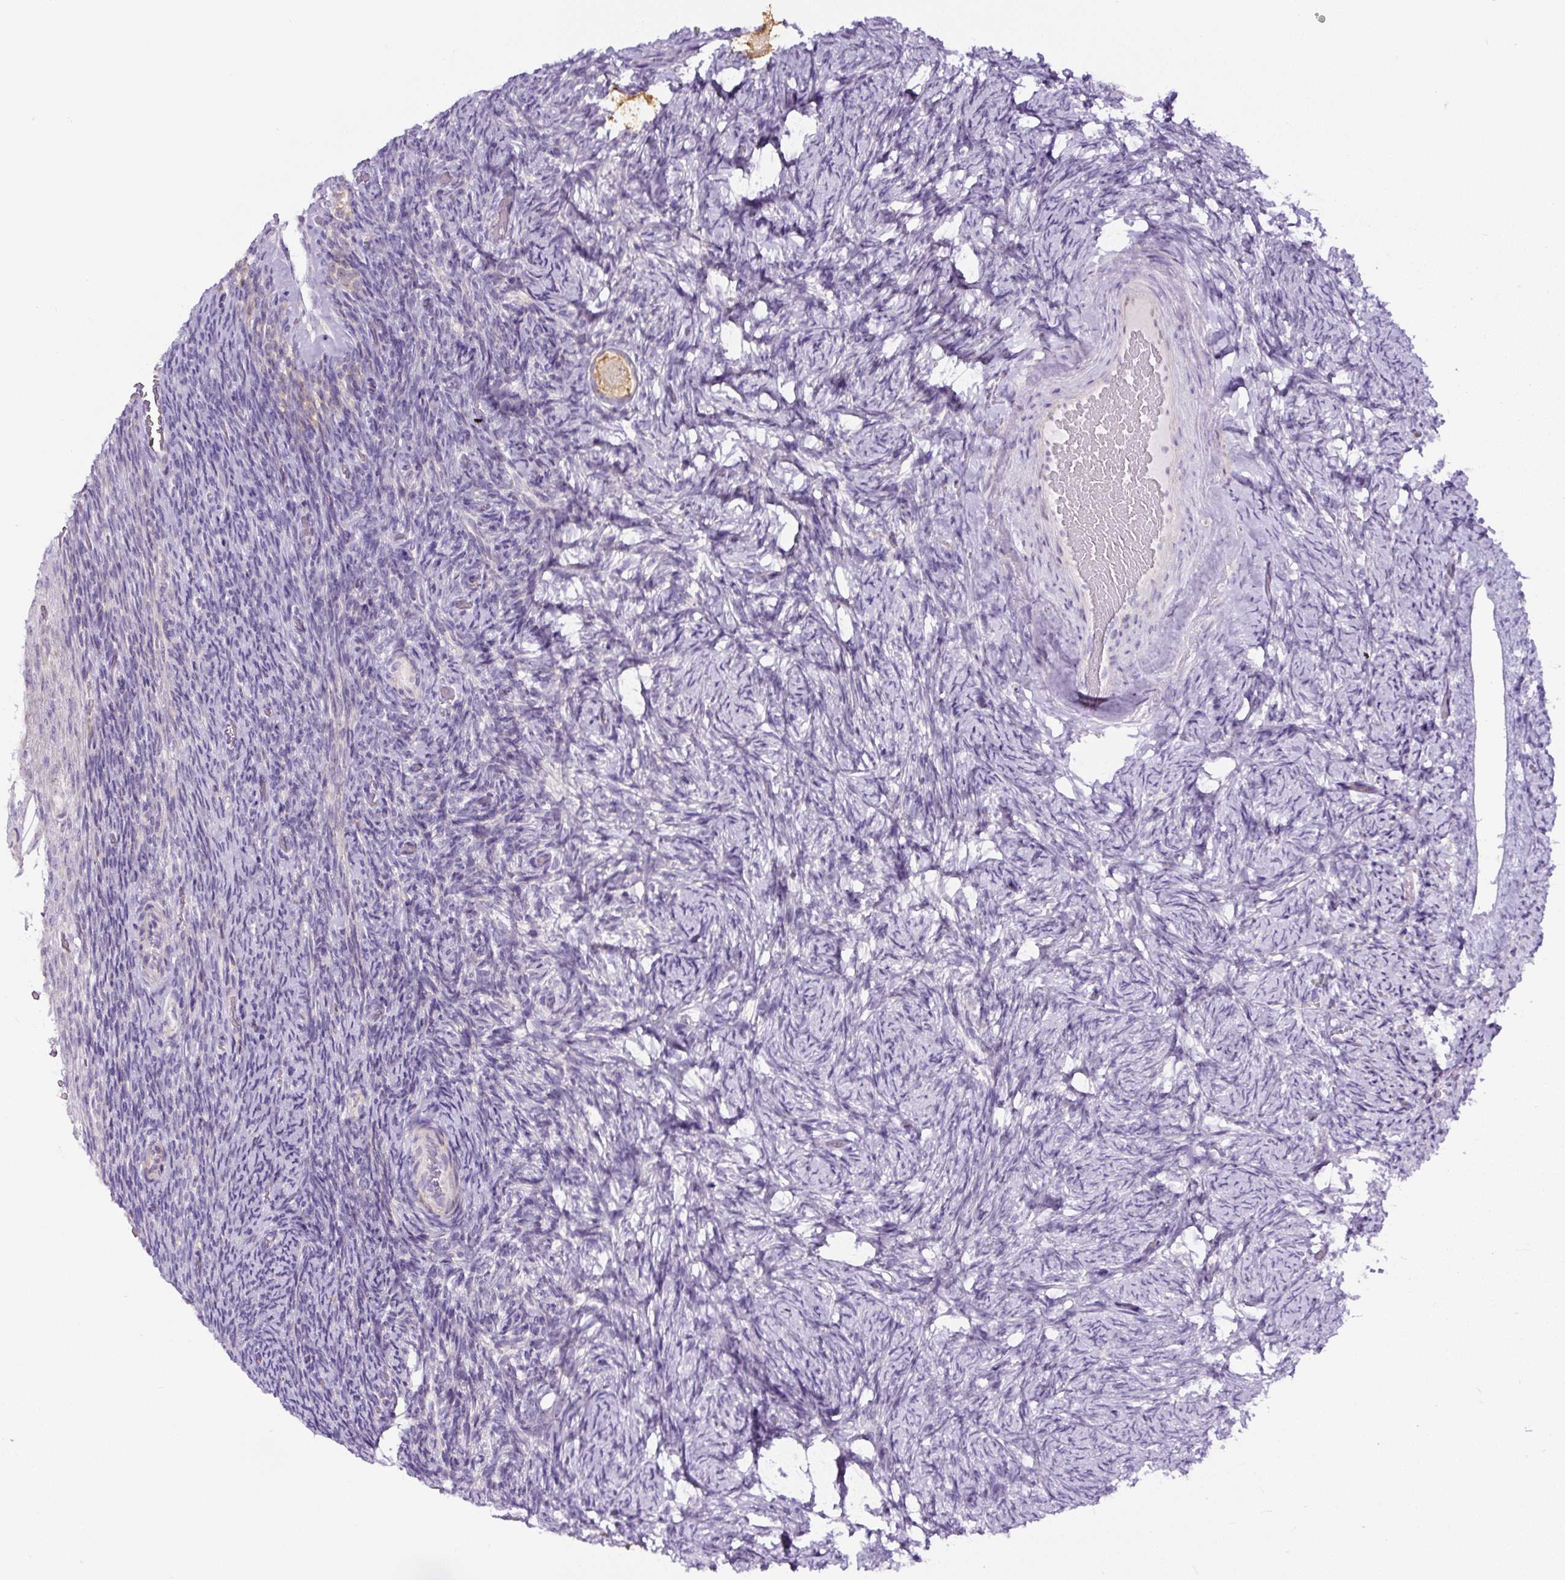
{"staining": {"intensity": "weak", "quantity": "25%-75%", "location": "cytoplasmic/membranous"}, "tissue": "ovary", "cell_type": "Follicle cells", "image_type": "normal", "snomed": [{"axis": "morphology", "description": "Normal tissue, NOS"}, {"axis": "topography", "description": "Ovary"}], "caption": "Immunohistochemical staining of normal ovary displays weak cytoplasmic/membranous protein positivity in approximately 25%-75% of follicle cells.", "gene": "HPS4", "patient": {"sex": "female", "age": 34}}